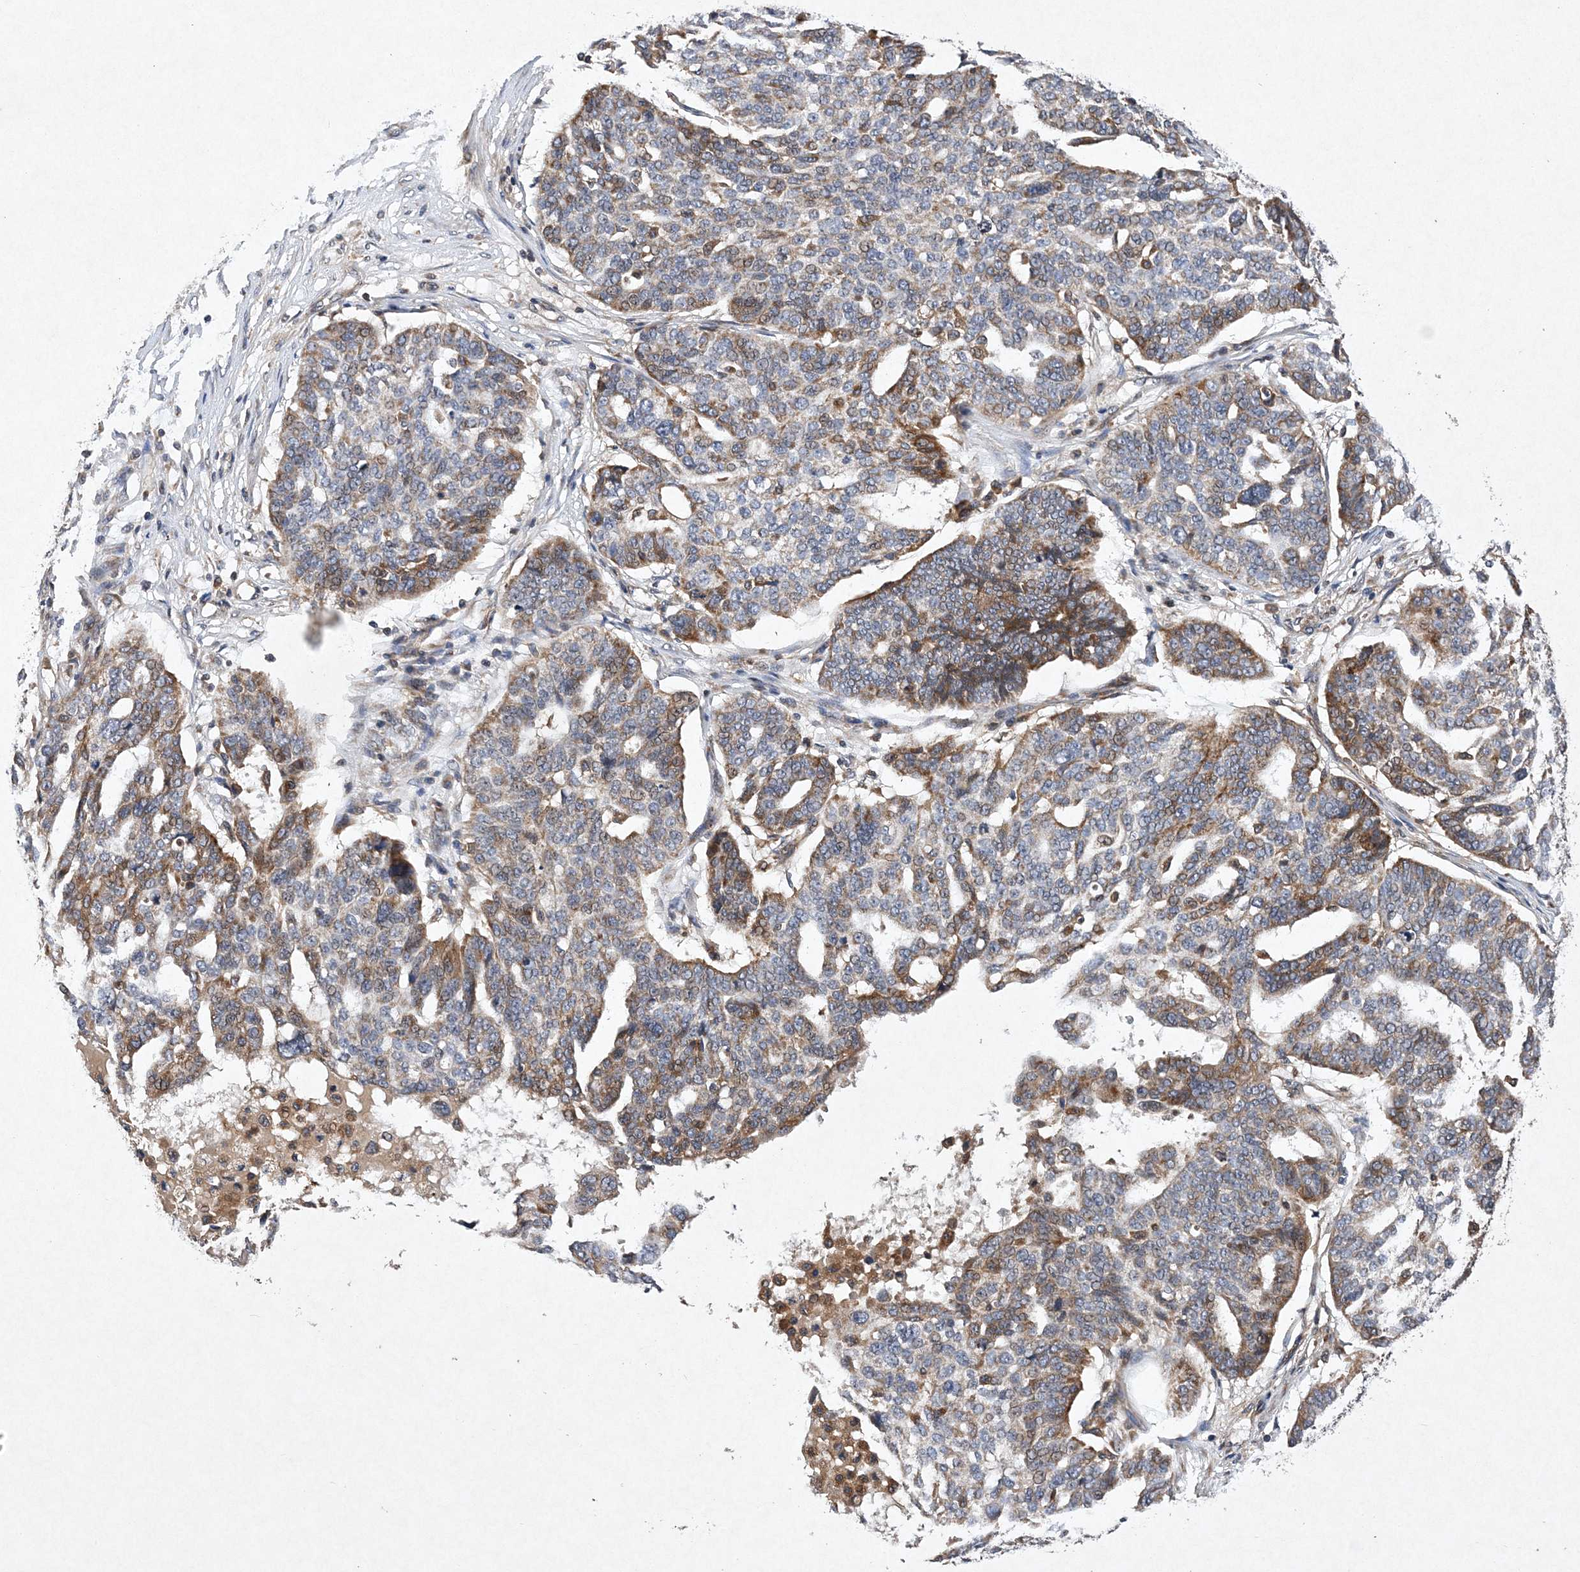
{"staining": {"intensity": "moderate", "quantity": "25%-75%", "location": "cytoplasmic/membranous"}, "tissue": "ovarian cancer", "cell_type": "Tumor cells", "image_type": "cancer", "snomed": [{"axis": "morphology", "description": "Cystadenocarcinoma, serous, NOS"}, {"axis": "topography", "description": "Ovary"}], "caption": "Moderate cytoplasmic/membranous expression for a protein is present in approximately 25%-75% of tumor cells of ovarian serous cystadenocarcinoma using immunohistochemistry.", "gene": "PROSER1", "patient": {"sex": "female", "age": 59}}